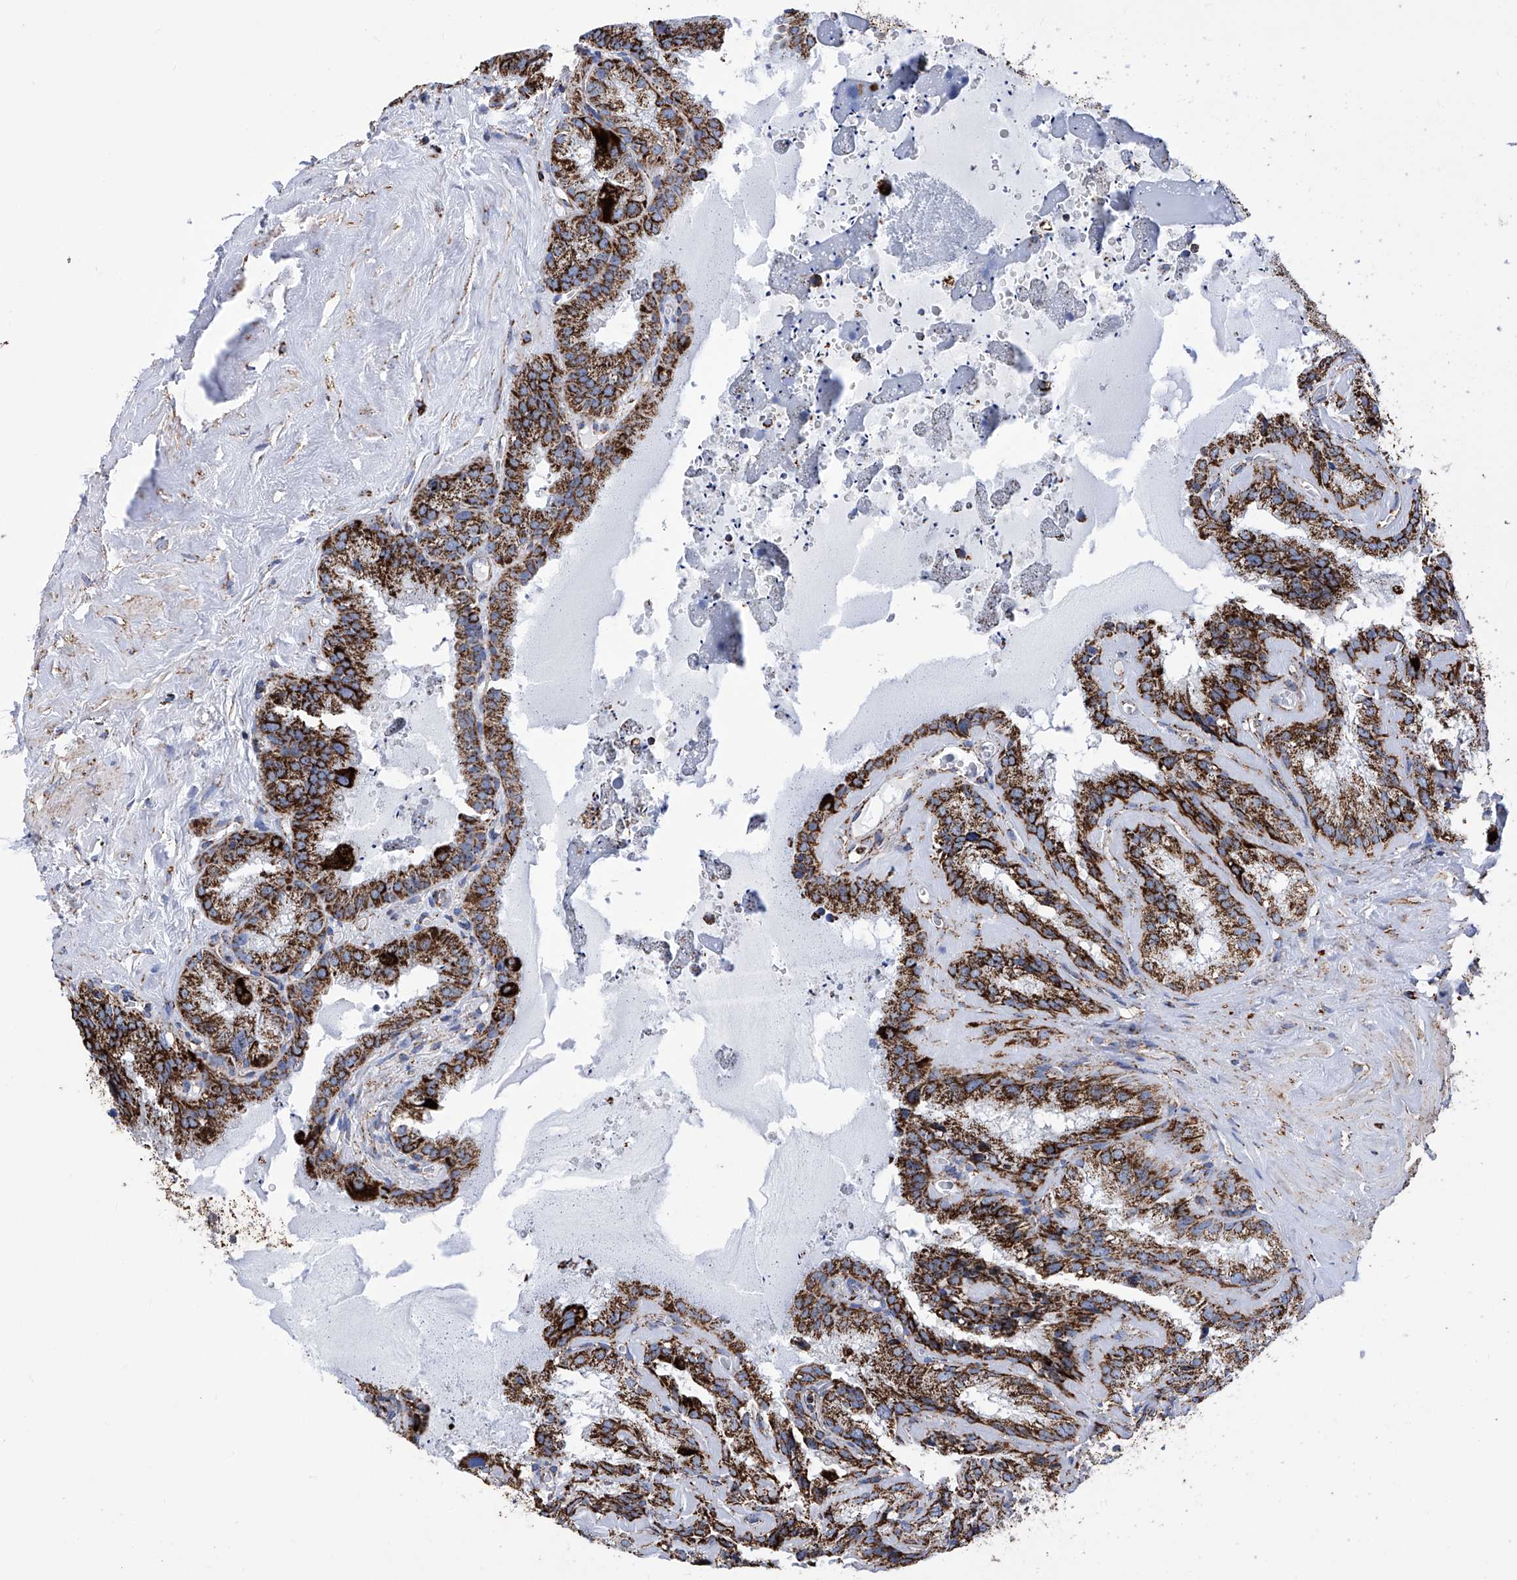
{"staining": {"intensity": "strong", "quantity": ">75%", "location": "cytoplasmic/membranous"}, "tissue": "seminal vesicle", "cell_type": "Glandular cells", "image_type": "normal", "snomed": [{"axis": "morphology", "description": "Normal tissue, NOS"}, {"axis": "topography", "description": "Prostate"}, {"axis": "topography", "description": "Seminal veicle"}], "caption": "Glandular cells demonstrate strong cytoplasmic/membranous expression in approximately >75% of cells in benign seminal vesicle.", "gene": "ATP5PF", "patient": {"sex": "male", "age": 59}}